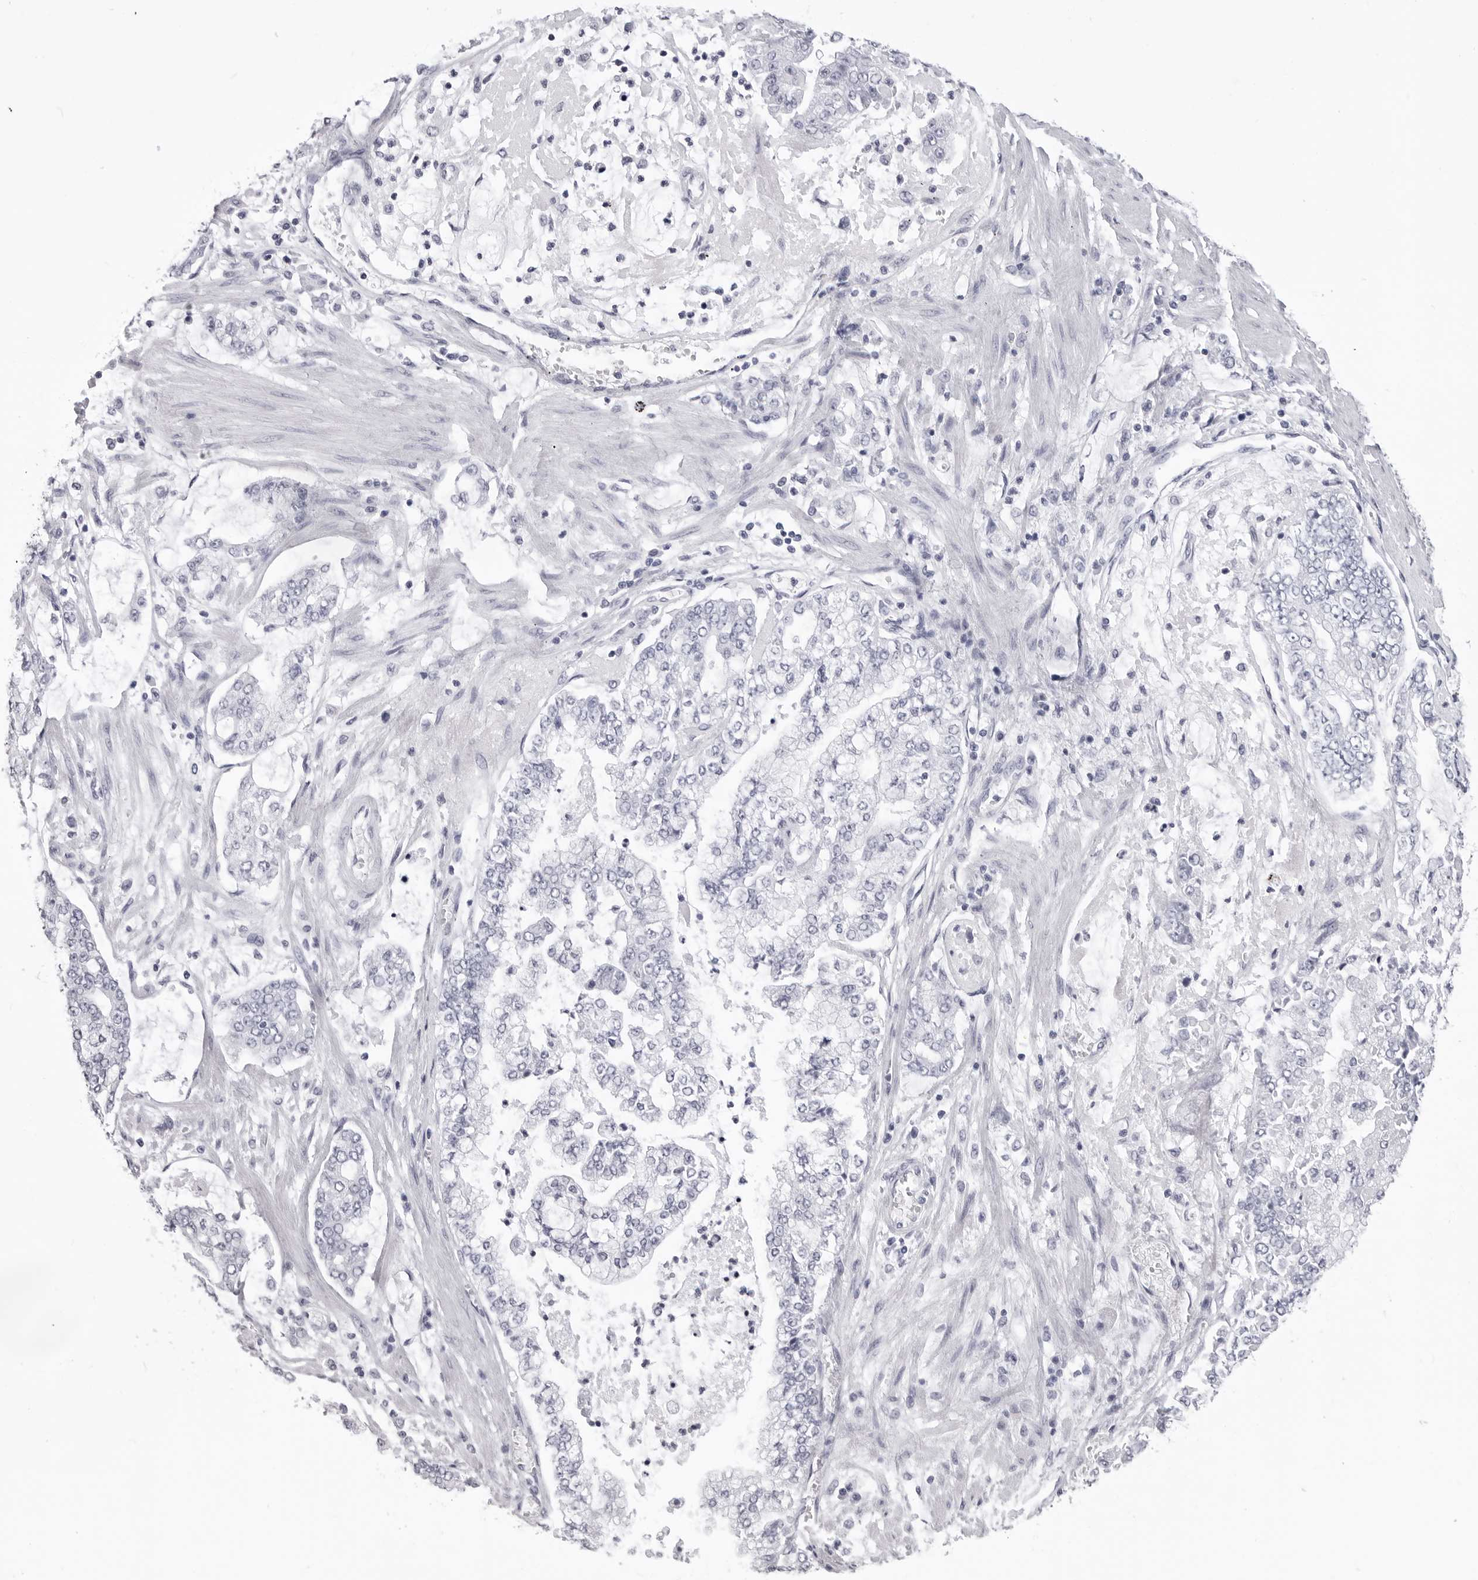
{"staining": {"intensity": "negative", "quantity": "none", "location": "none"}, "tissue": "stomach cancer", "cell_type": "Tumor cells", "image_type": "cancer", "snomed": [{"axis": "morphology", "description": "Adenocarcinoma, NOS"}, {"axis": "topography", "description": "Stomach"}], "caption": "Tumor cells show no significant expression in stomach cancer (adenocarcinoma). (DAB immunohistochemistry (IHC) visualized using brightfield microscopy, high magnification).", "gene": "LGALS4", "patient": {"sex": "male", "age": 76}}